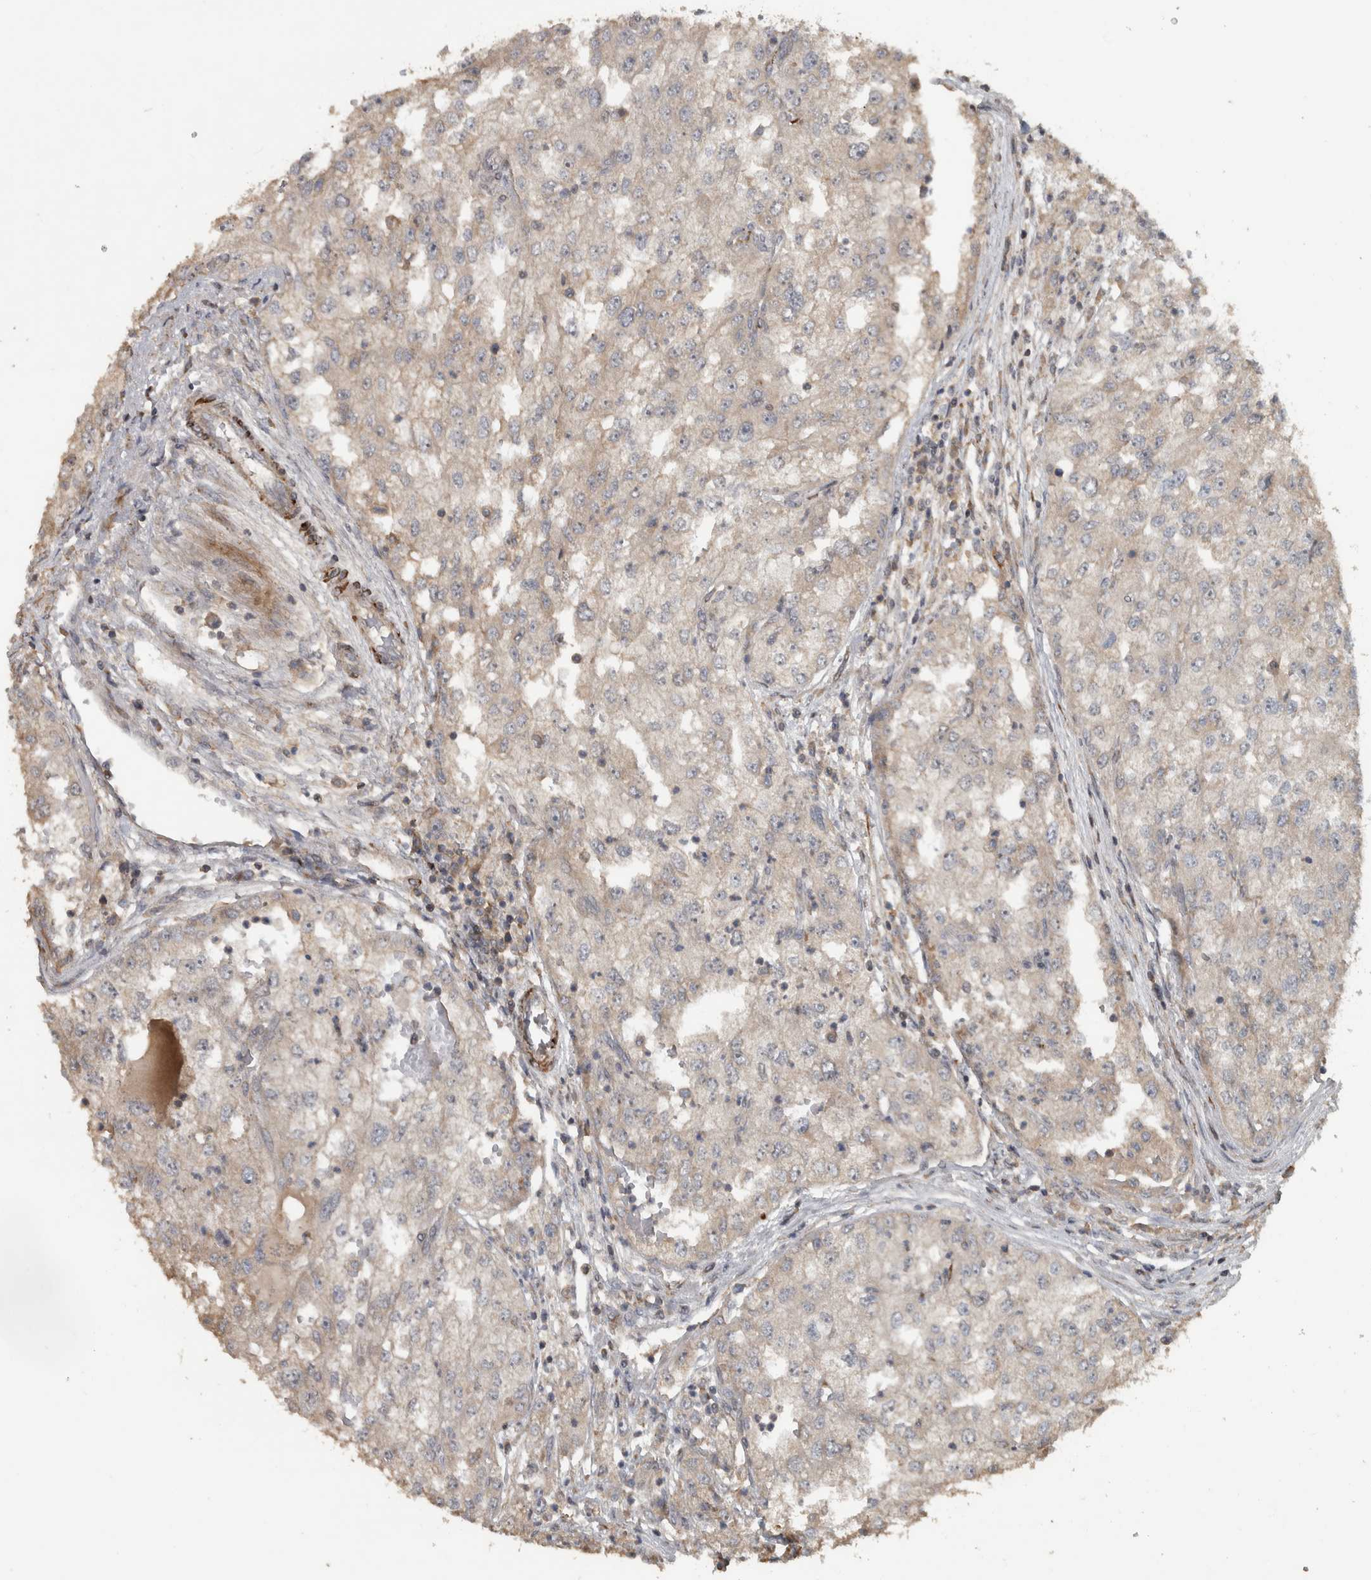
{"staining": {"intensity": "moderate", "quantity": "<25%", "location": "cytoplasmic/membranous"}, "tissue": "renal cancer", "cell_type": "Tumor cells", "image_type": "cancer", "snomed": [{"axis": "morphology", "description": "Adenocarcinoma, NOS"}, {"axis": "topography", "description": "Kidney"}], "caption": "Adenocarcinoma (renal) stained with DAB (3,3'-diaminobenzidine) IHC shows low levels of moderate cytoplasmic/membranous expression in approximately <25% of tumor cells.", "gene": "ERAL1", "patient": {"sex": "female", "age": 54}}